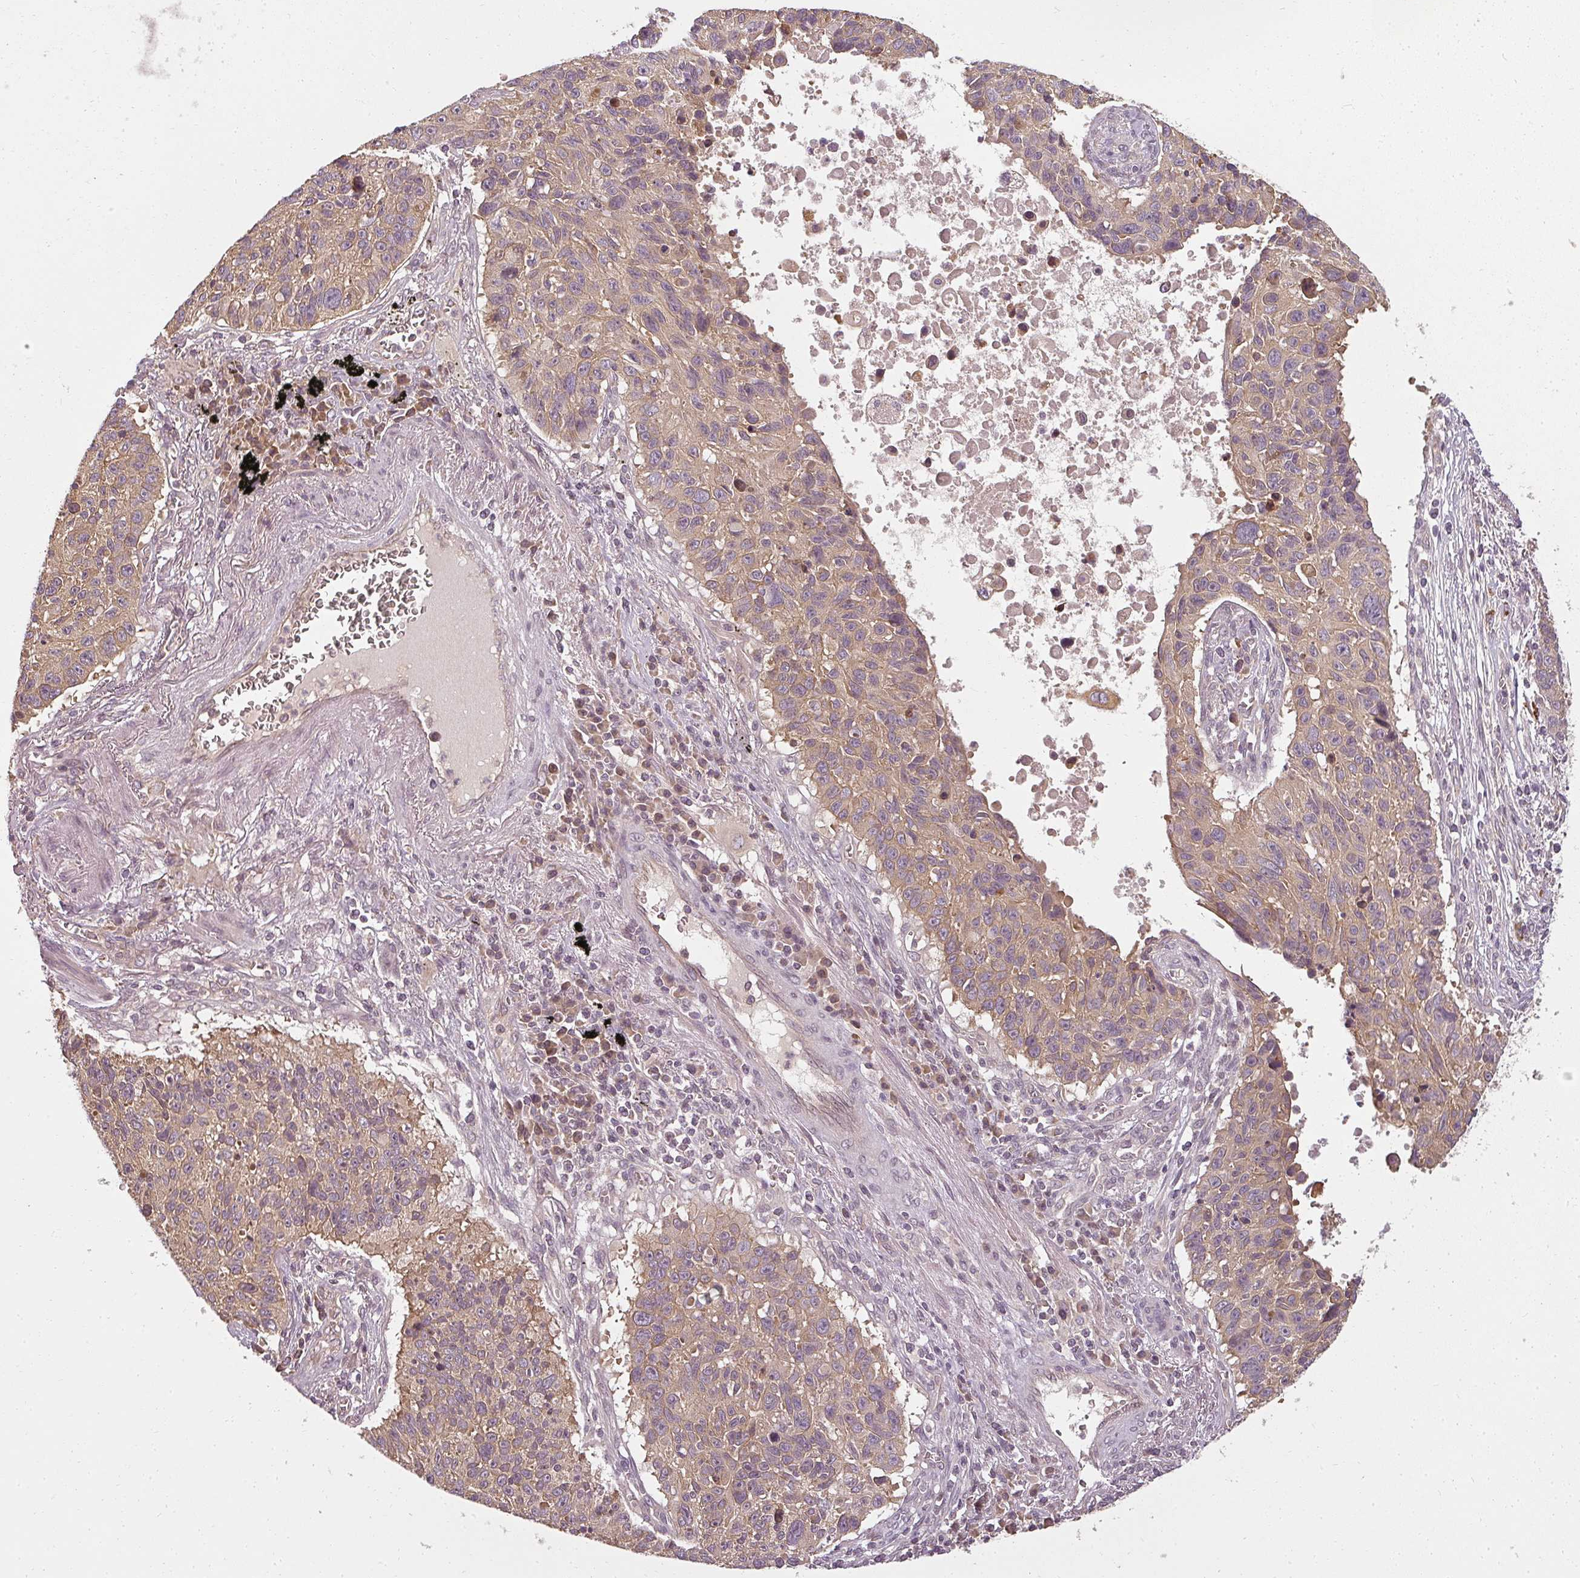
{"staining": {"intensity": "weak", "quantity": ">75%", "location": "cytoplasmic/membranous"}, "tissue": "lung cancer", "cell_type": "Tumor cells", "image_type": "cancer", "snomed": [{"axis": "morphology", "description": "Squamous cell carcinoma, NOS"}, {"axis": "topography", "description": "Lung"}], "caption": "Immunohistochemical staining of lung cancer exhibits weak cytoplasmic/membranous protein expression in approximately >75% of tumor cells.", "gene": "RPL24", "patient": {"sex": "male", "age": 66}}